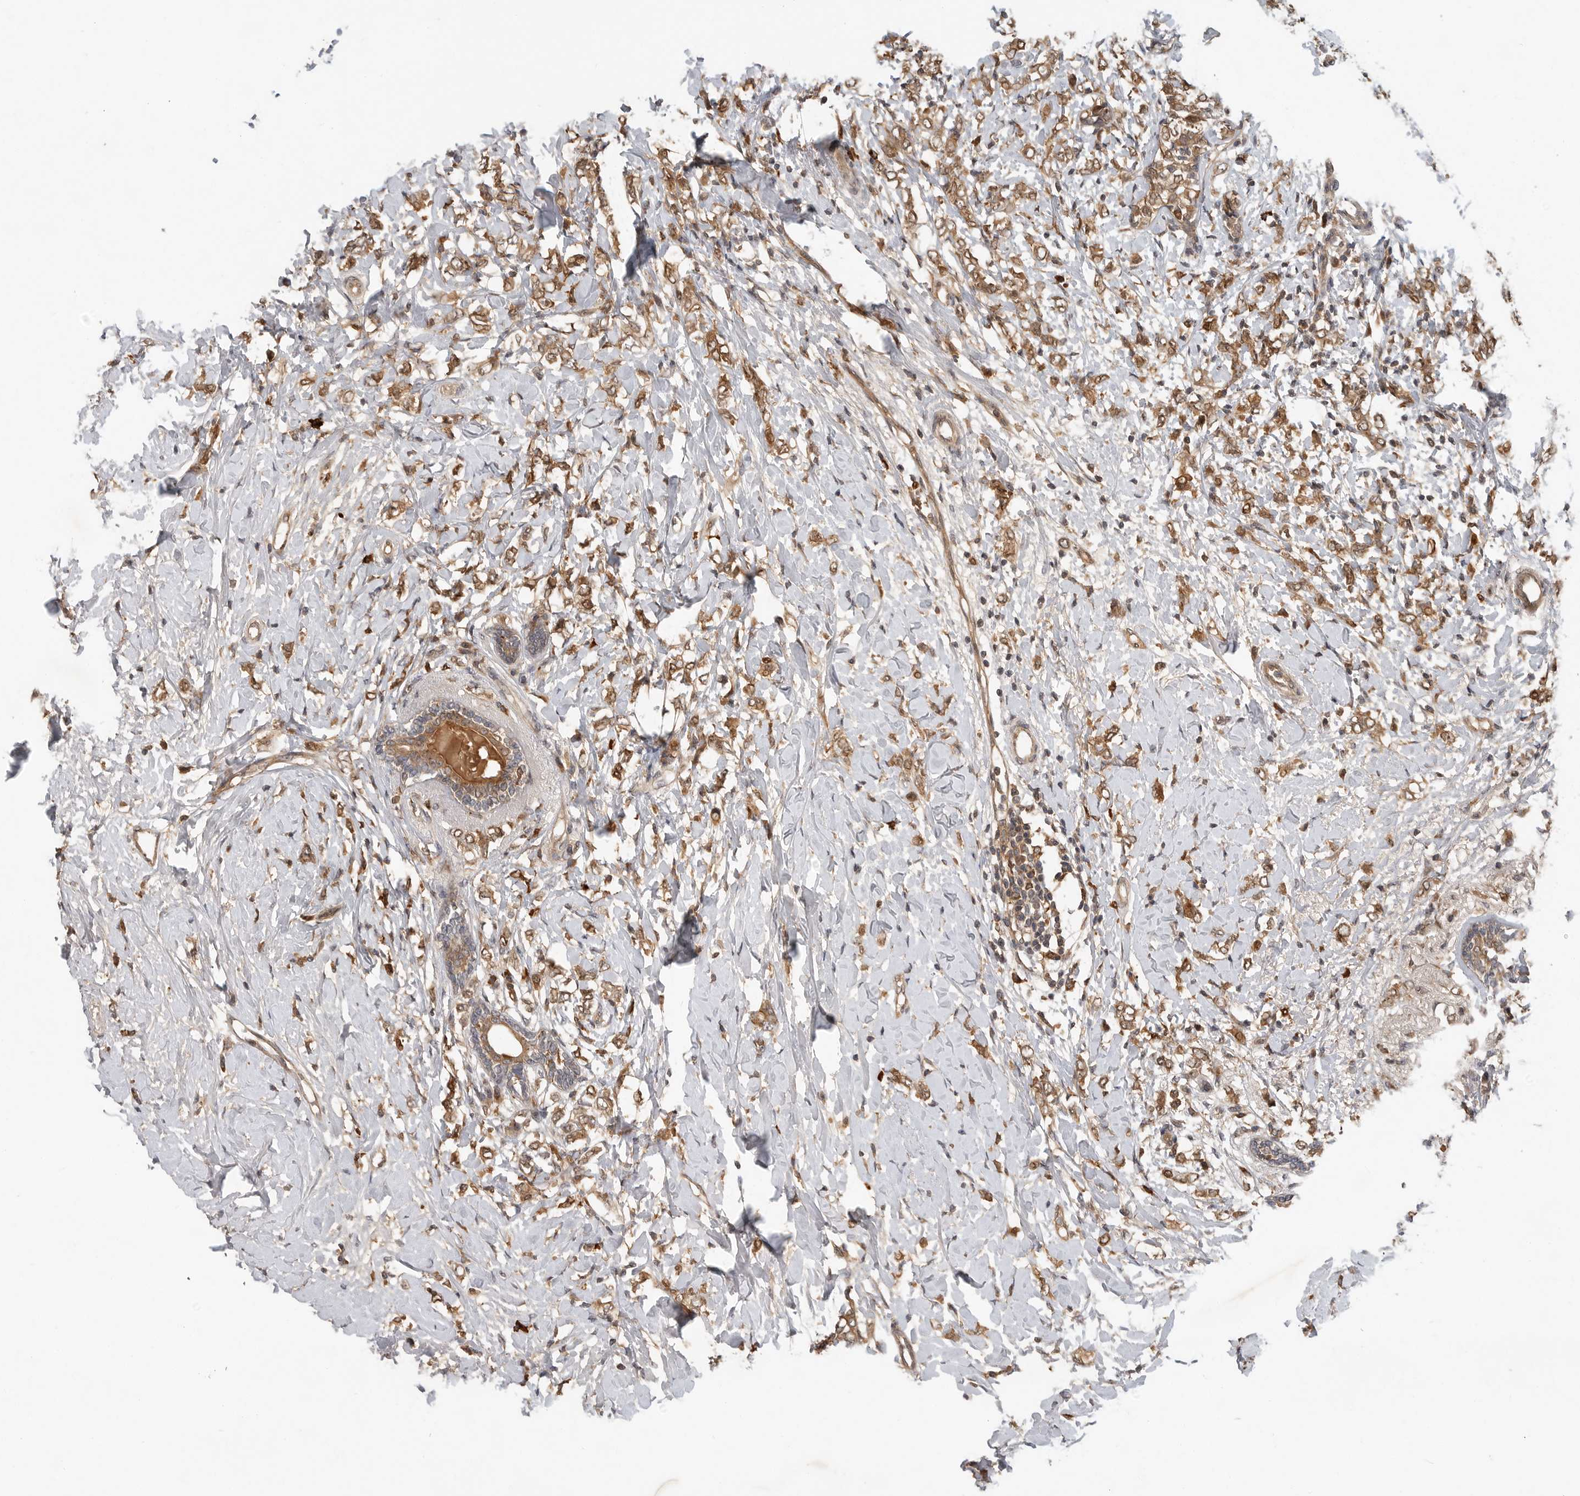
{"staining": {"intensity": "moderate", "quantity": ">75%", "location": "cytoplasmic/membranous"}, "tissue": "breast cancer", "cell_type": "Tumor cells", "image_type": "cancer", "snomed": [{"axis": "morphology", "description": "Normal tissue, NOS"}, {"axis": "morphology", "description": "Lobular carcinoma"}, {"axis": "topography", "description": "Breast"}], "caption": "The immunohistochemical stain highlights moderate cytoplasmic/membranous positivity in tumor cells of breast cancer tissue.", "gene": "OSBPL9", "patient": {"sex": "female", "age": 47}}